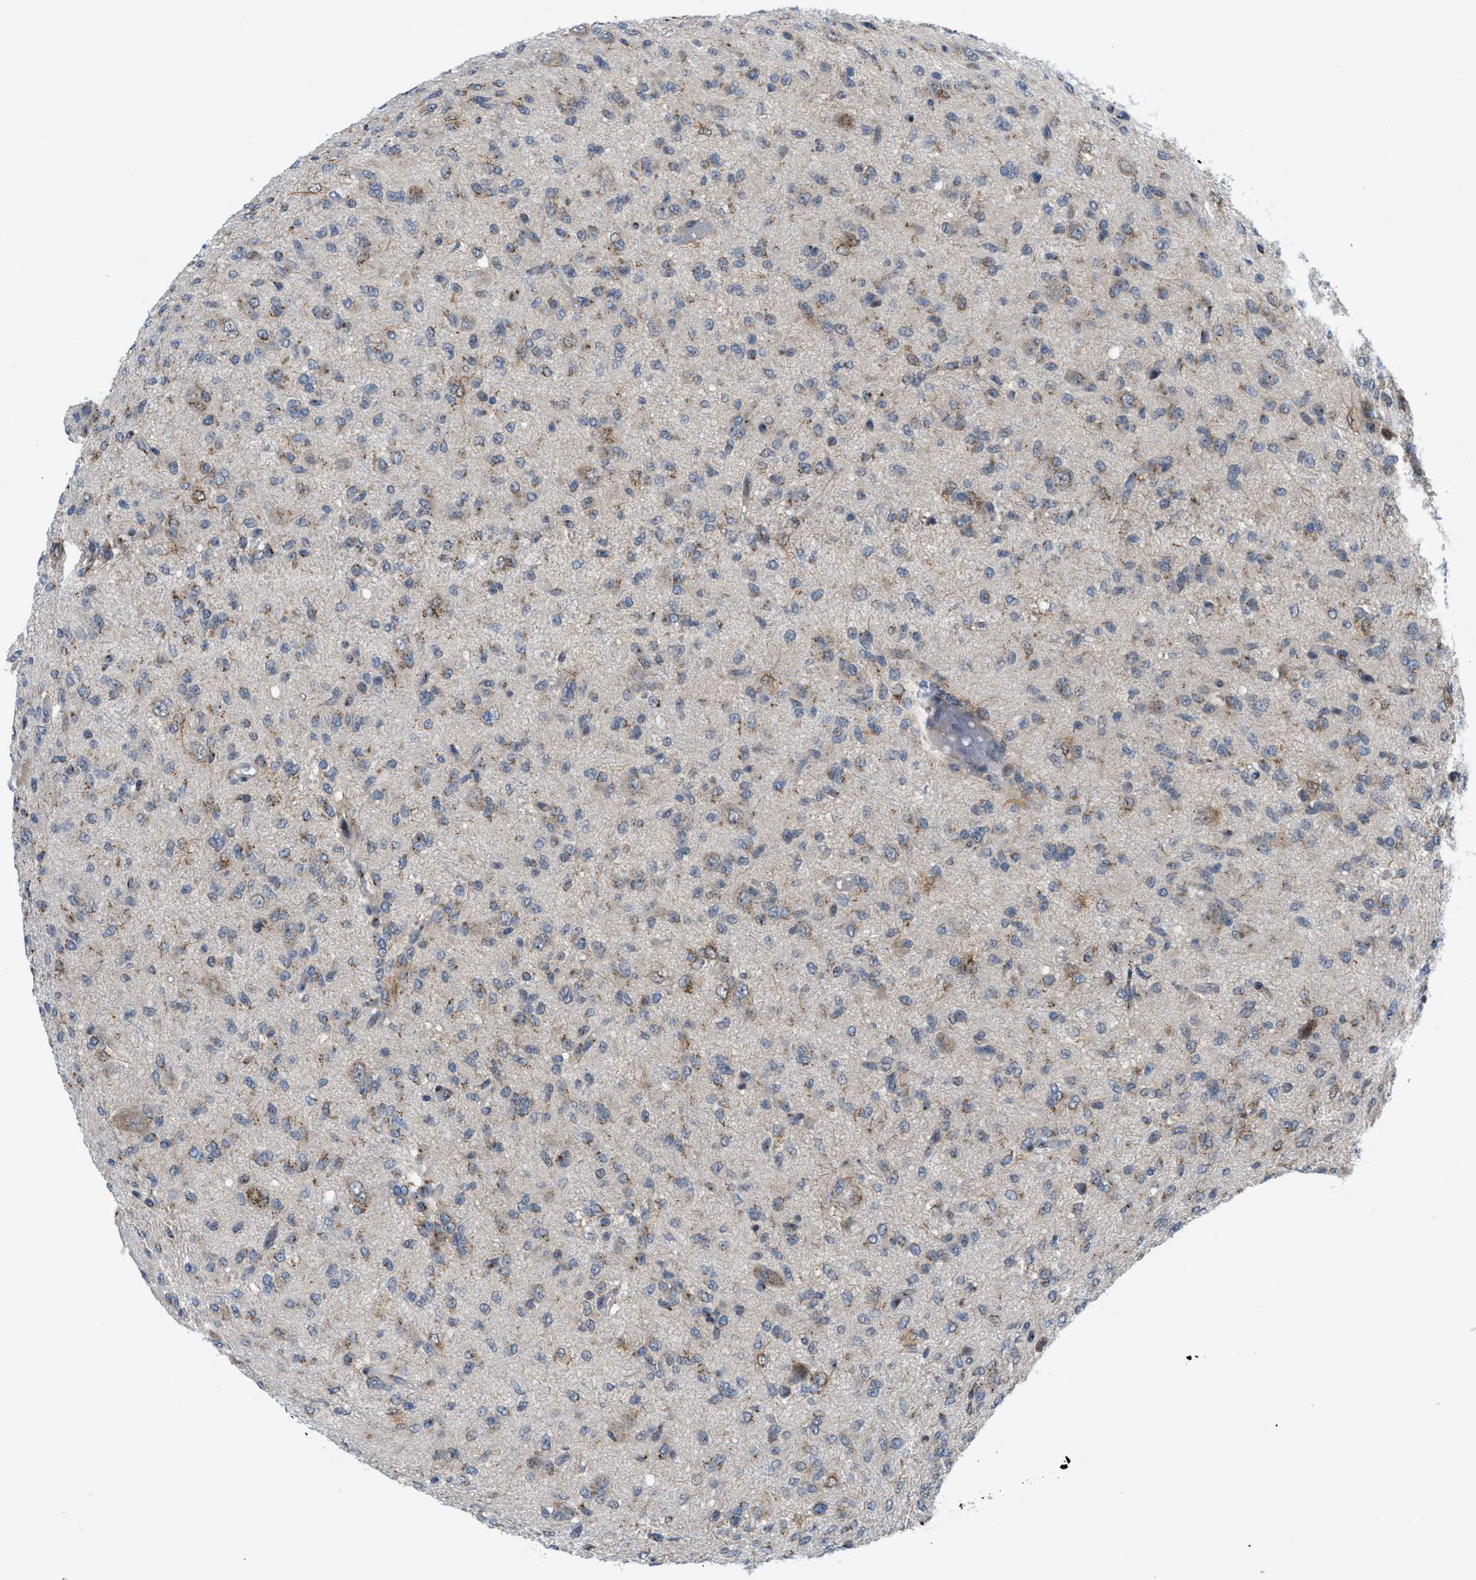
{"staining": {"intensity": "weak", "quantity": "25%-75%", "location": "cytoplasmic/membranous"}, "tissue": "glioma", "cell_type": "Tumor cells", "image_type": "cancer", "snomed": [{"axis": "morphology", "description": "Glioma, malignant, High grade"}, {"axis": "topography", "description": "Brain"}], "caption": "IHC of human glioma exhibits low levels of weak cytoplasmic/membranous positivity in approximately 25%-75% of tumor cells.", "gene": "SLC38A10", "patient": {"sex": "female", "age": 59}}